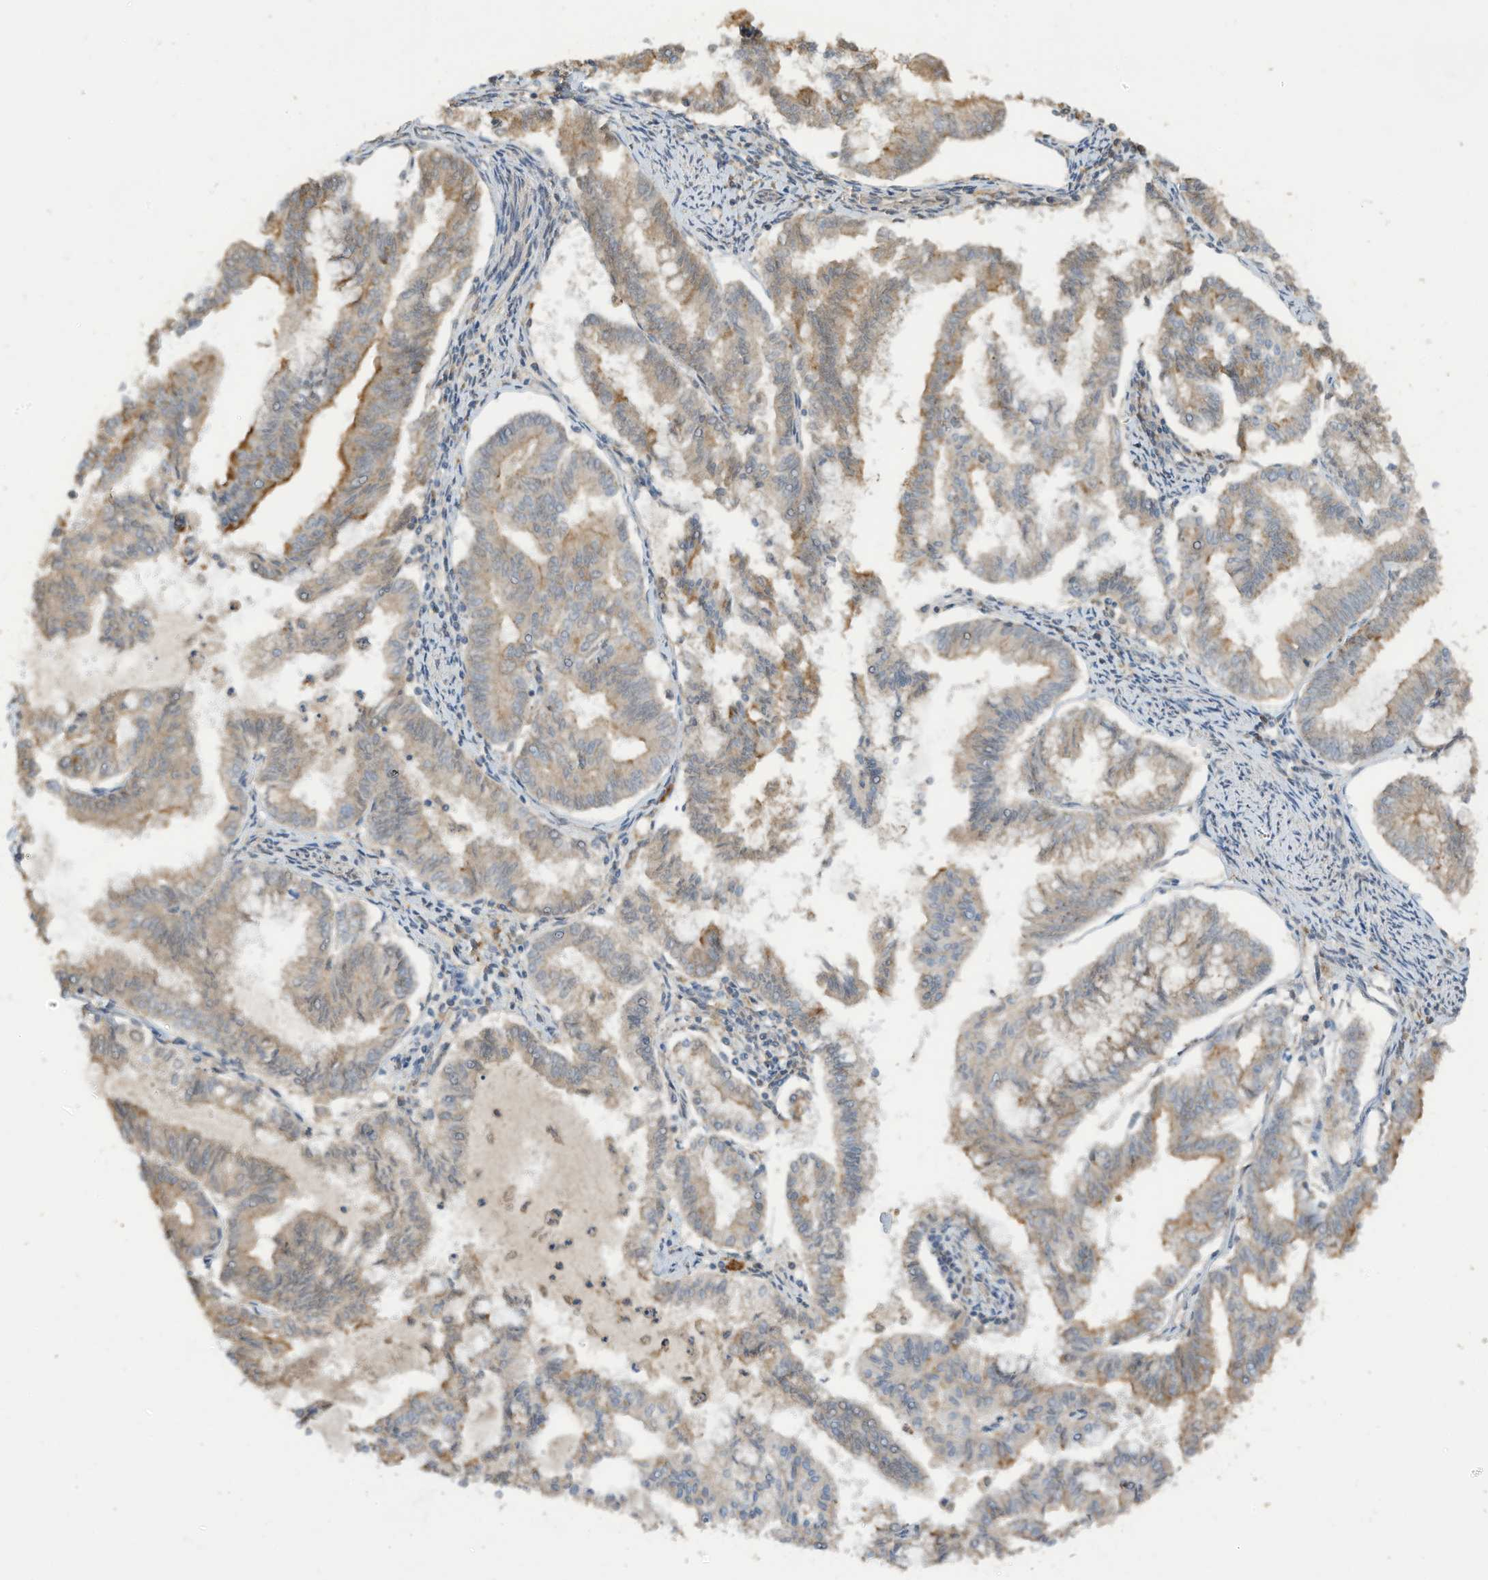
{"staining": {"intensity": "moderate", "quantity": "25%-75%", "location": "cytoplasmic/membranous"}, "tissue": "endometrial cancer", "cell_type": "Tumor cells", "image_type": "cancer", "snomed": [{"axis": "morphology", "description": "Adenocarcinoma, NOS"}, {"axis": "topography", "description": "Endometrium"}], "caption": "The image shows a brown stain indicating the presence of a protein in the cytoplasmic/membranous of tumor cells in endometrial adenocarcinoma.", "gene": "REC8", "patient": {"sex": "female", "age": 79}}